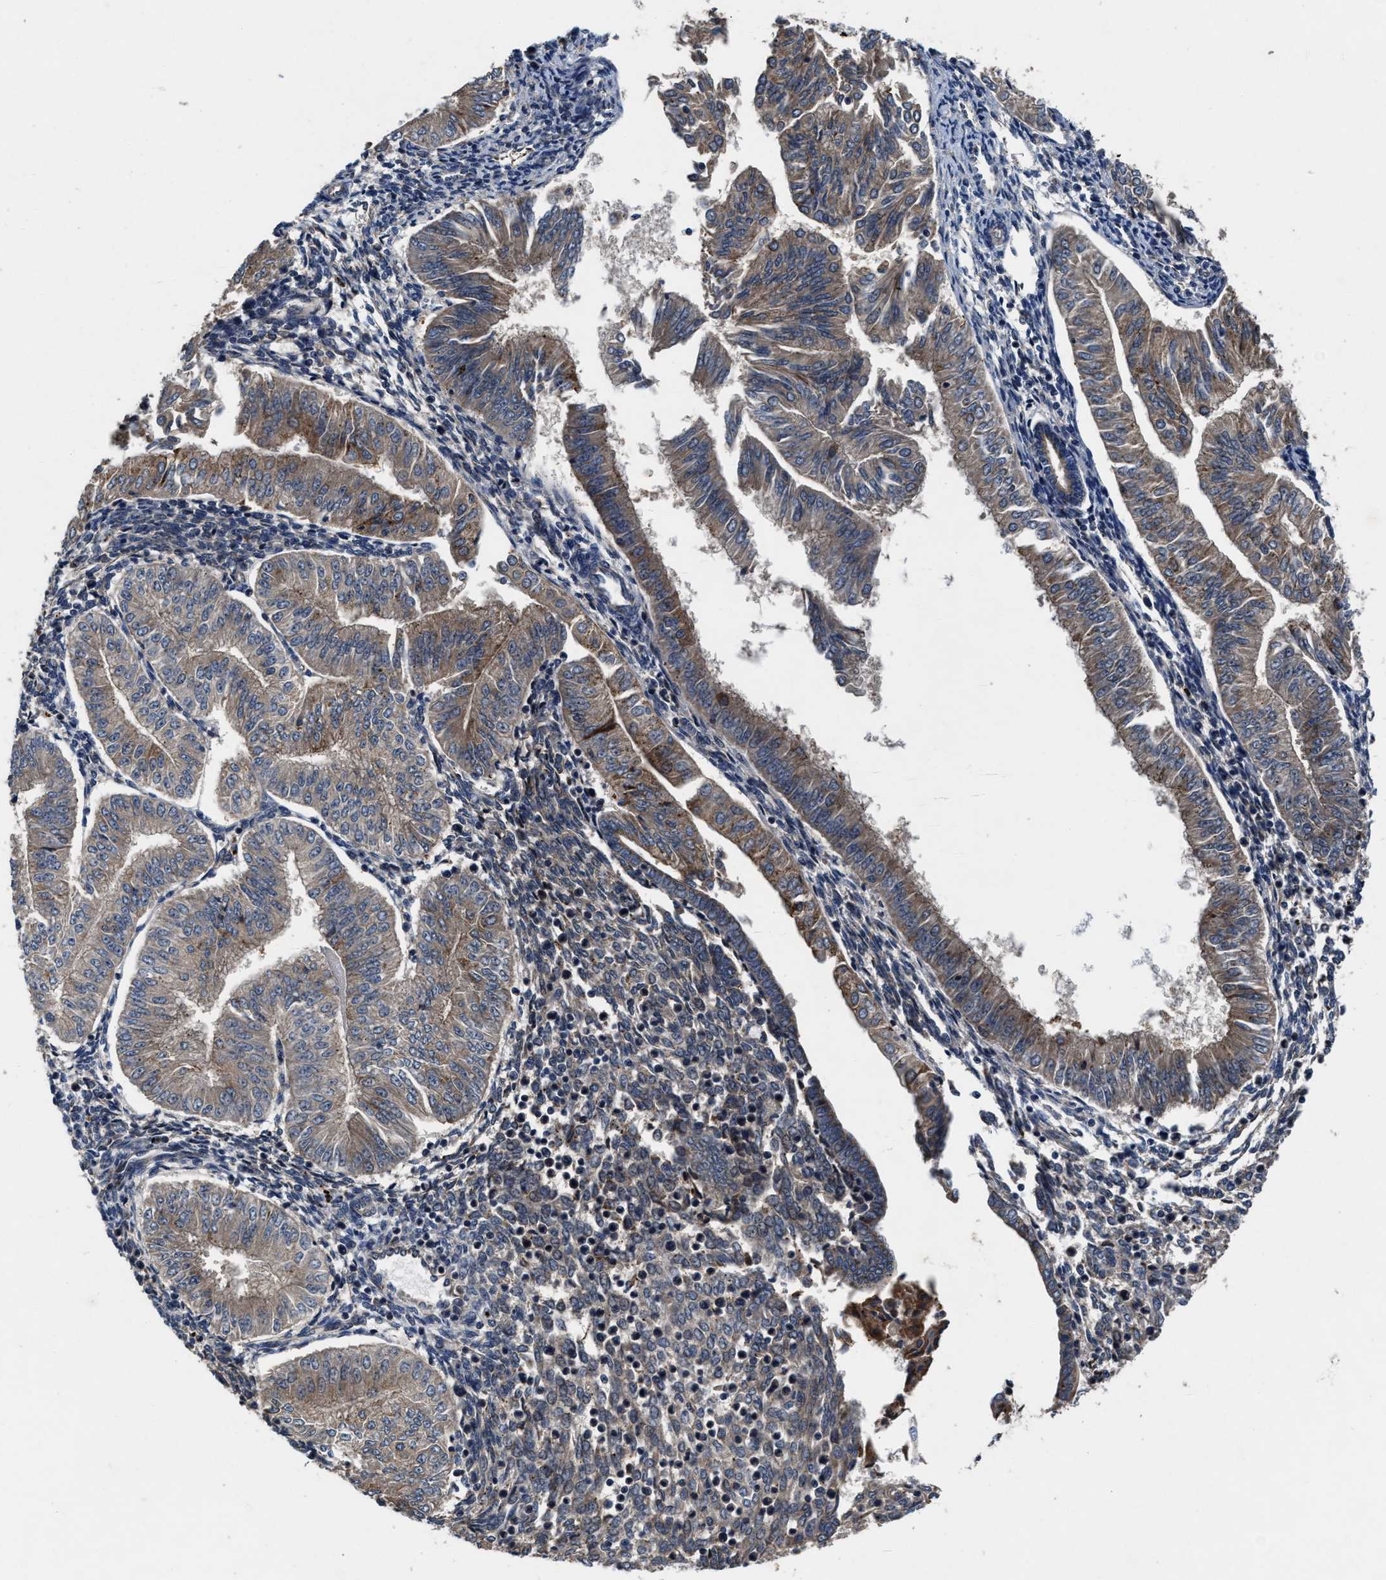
{"staining": {"intensity": "moderate", "quantity": ">75%", "location": "cytoplasmic/membranous"}, "tissue": "endometrial cancer", "cell_type": "Tumor cells", "image_type": "cancer", "snomed": [{"axis": "morphology", "description": "Normal tissue, NOS"}, {"axis": "morphology", "description": "Adenocarcinoma, NOS"}, {"axis": "topography", "description": "Endometrium"}], "caption": "Human endometrial cancer stained for a protein (brown) demonstrates moderate cytoplasmic/membranous positive expression in about >75% of tumor cells.", "gene": "TMEM53", "patient": {"sex": "female", "age": 53}}